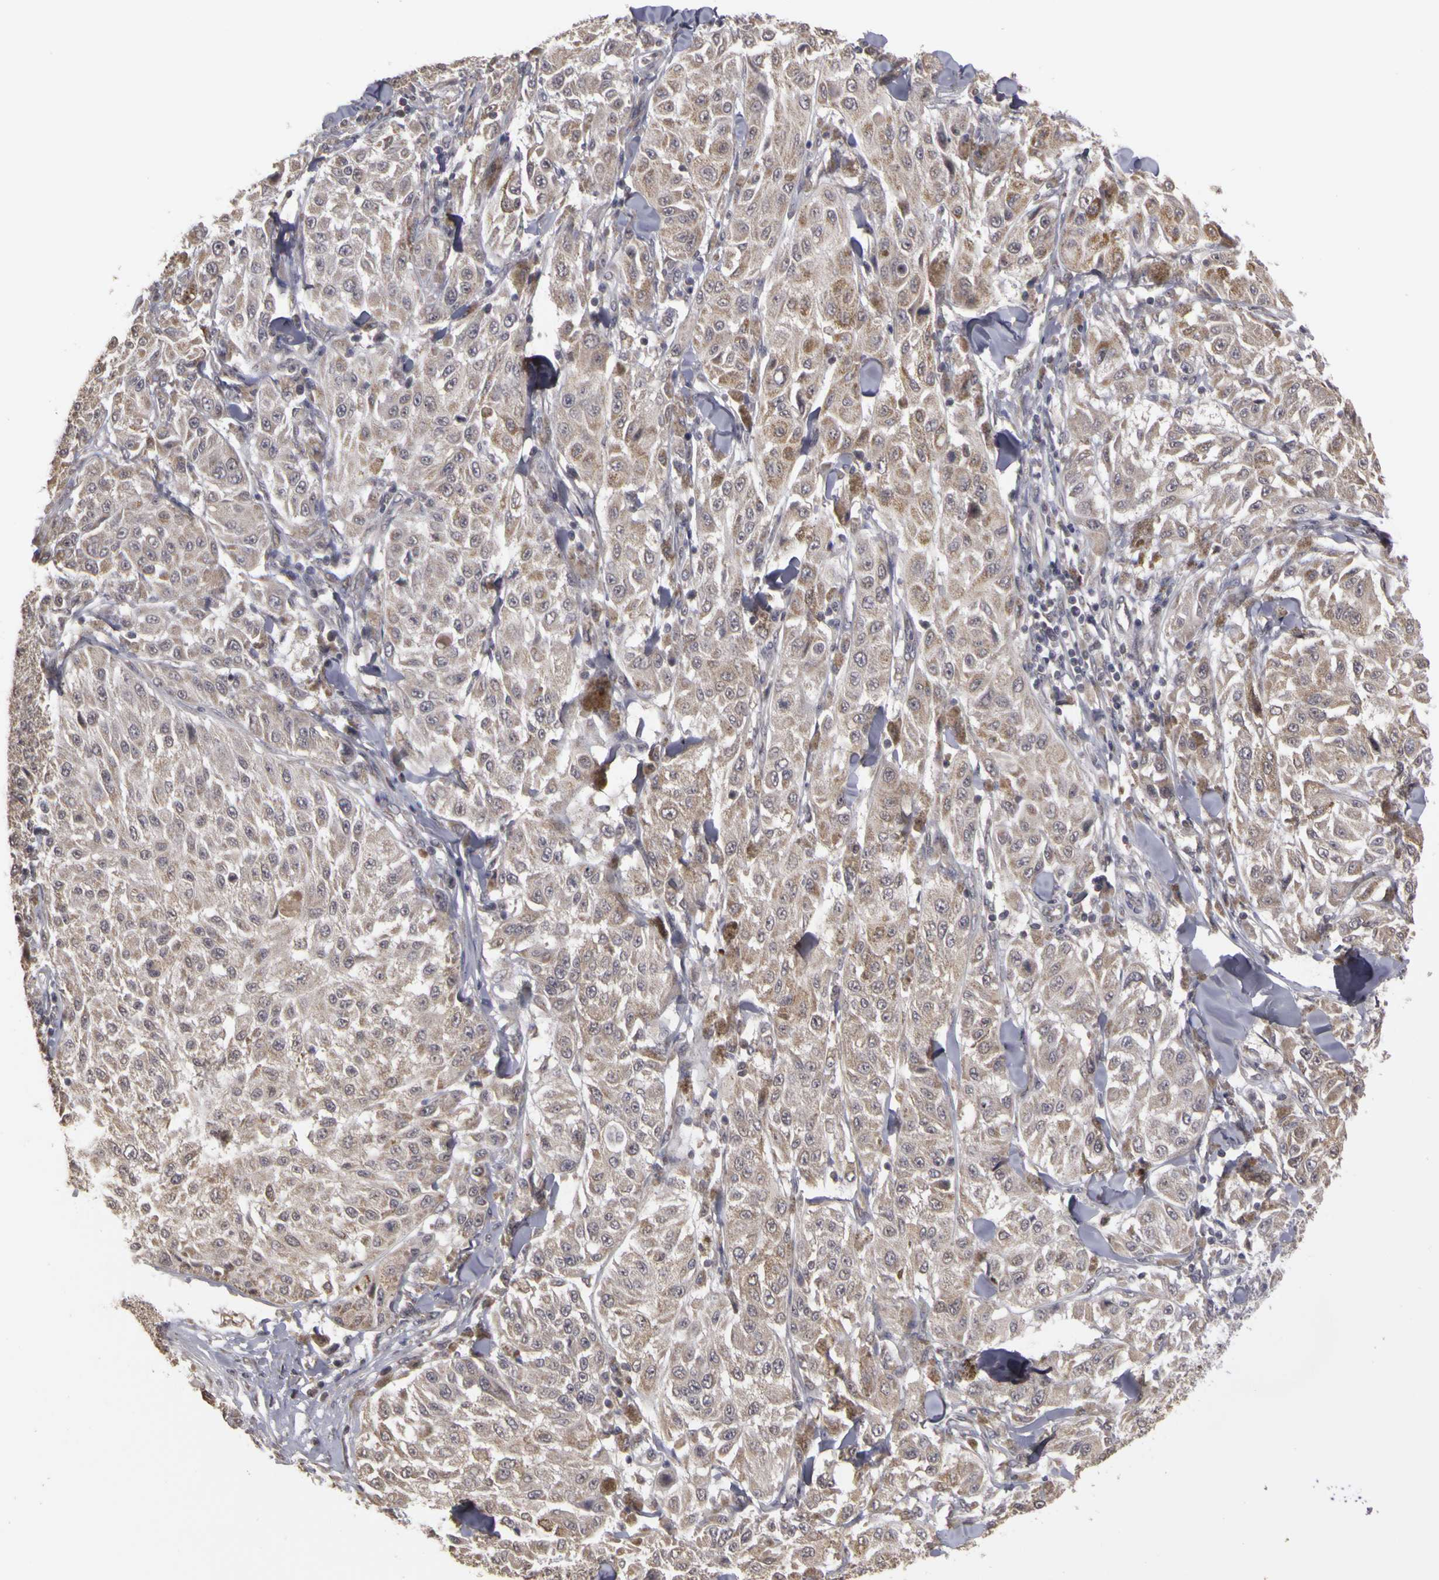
{"staining": {"intensity": "weak", "quantity": ">75%", "location": "cytoplasmic/membranous"}, "tissue": "melanoma", "cell_type": "Tumor cells", "image_type": "cancer", "snomed": [{"axis": "morphology", "description": "Malignant melanoma, NOS"}, {"axis": "topography", "description": "Skin"}], "caption": "This photomicrograph demonstrates IHC staining of malignant melanoma, with low weak cytoplasmic/membranous staining in about >75% of tumor cells.", "gene": "FRMD7", "patient": {"sex": "female", "age": 64}}